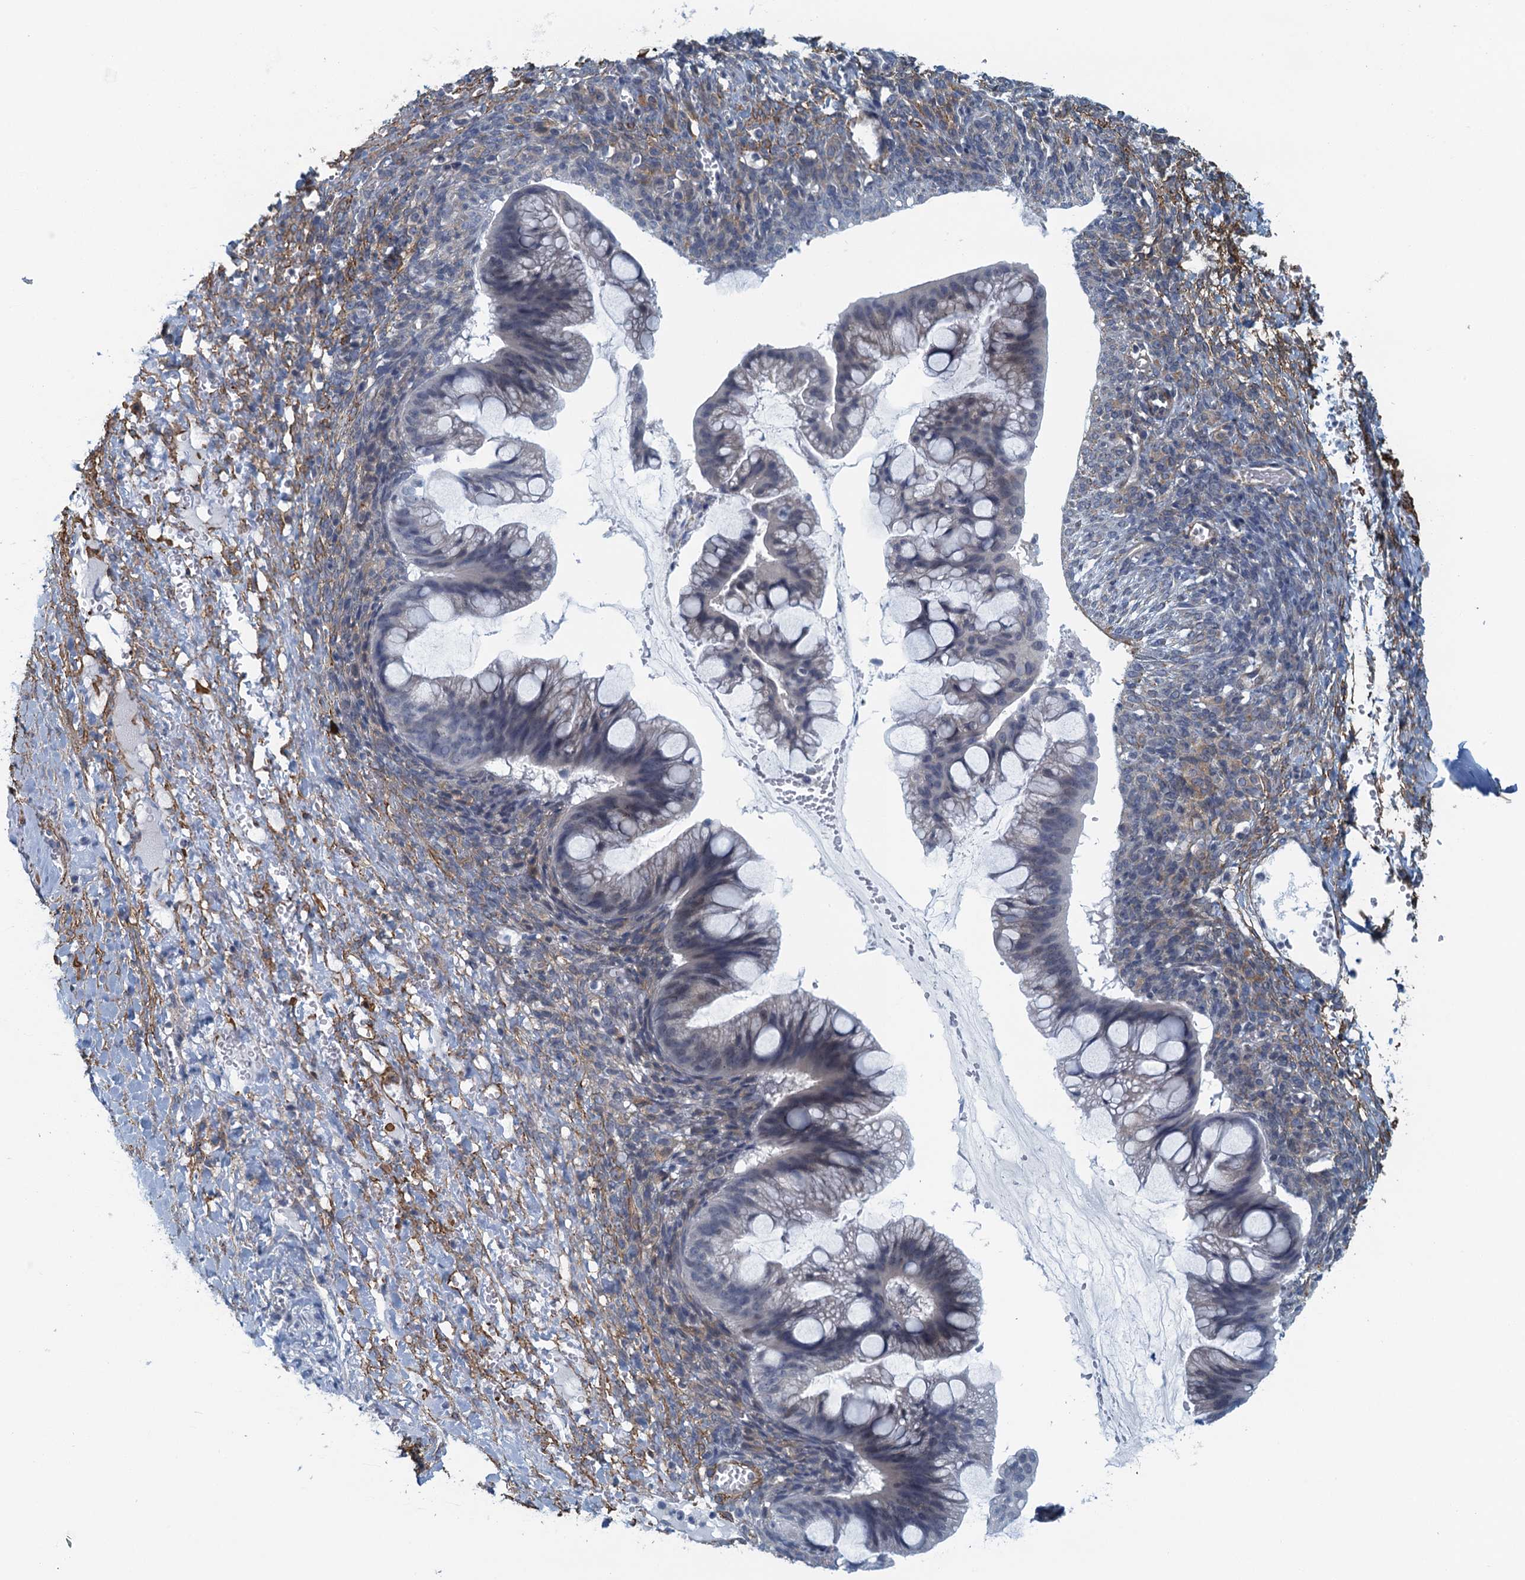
{"staining": {"intensity": "negative", "quantity": "none", "location": "none"}, "tissue": "ovarian cancer", "cell_type": "Tumor cells", "image_type": "cancer", "snomed": [{"axis": "morphology", "description": "Cystadenocarcinoma, mucinous, NOS"}, {"axis": "topography", "description": "Ovary"}], "caption": "High magnification brightfield microscopy of ovarian cancer stained with DAB (brown) and counterstained with hematoxylin (blue): tumor cells show no significant positivity.", "gene": "ALG2", "patient": {"sex": "female", "age": 73}}